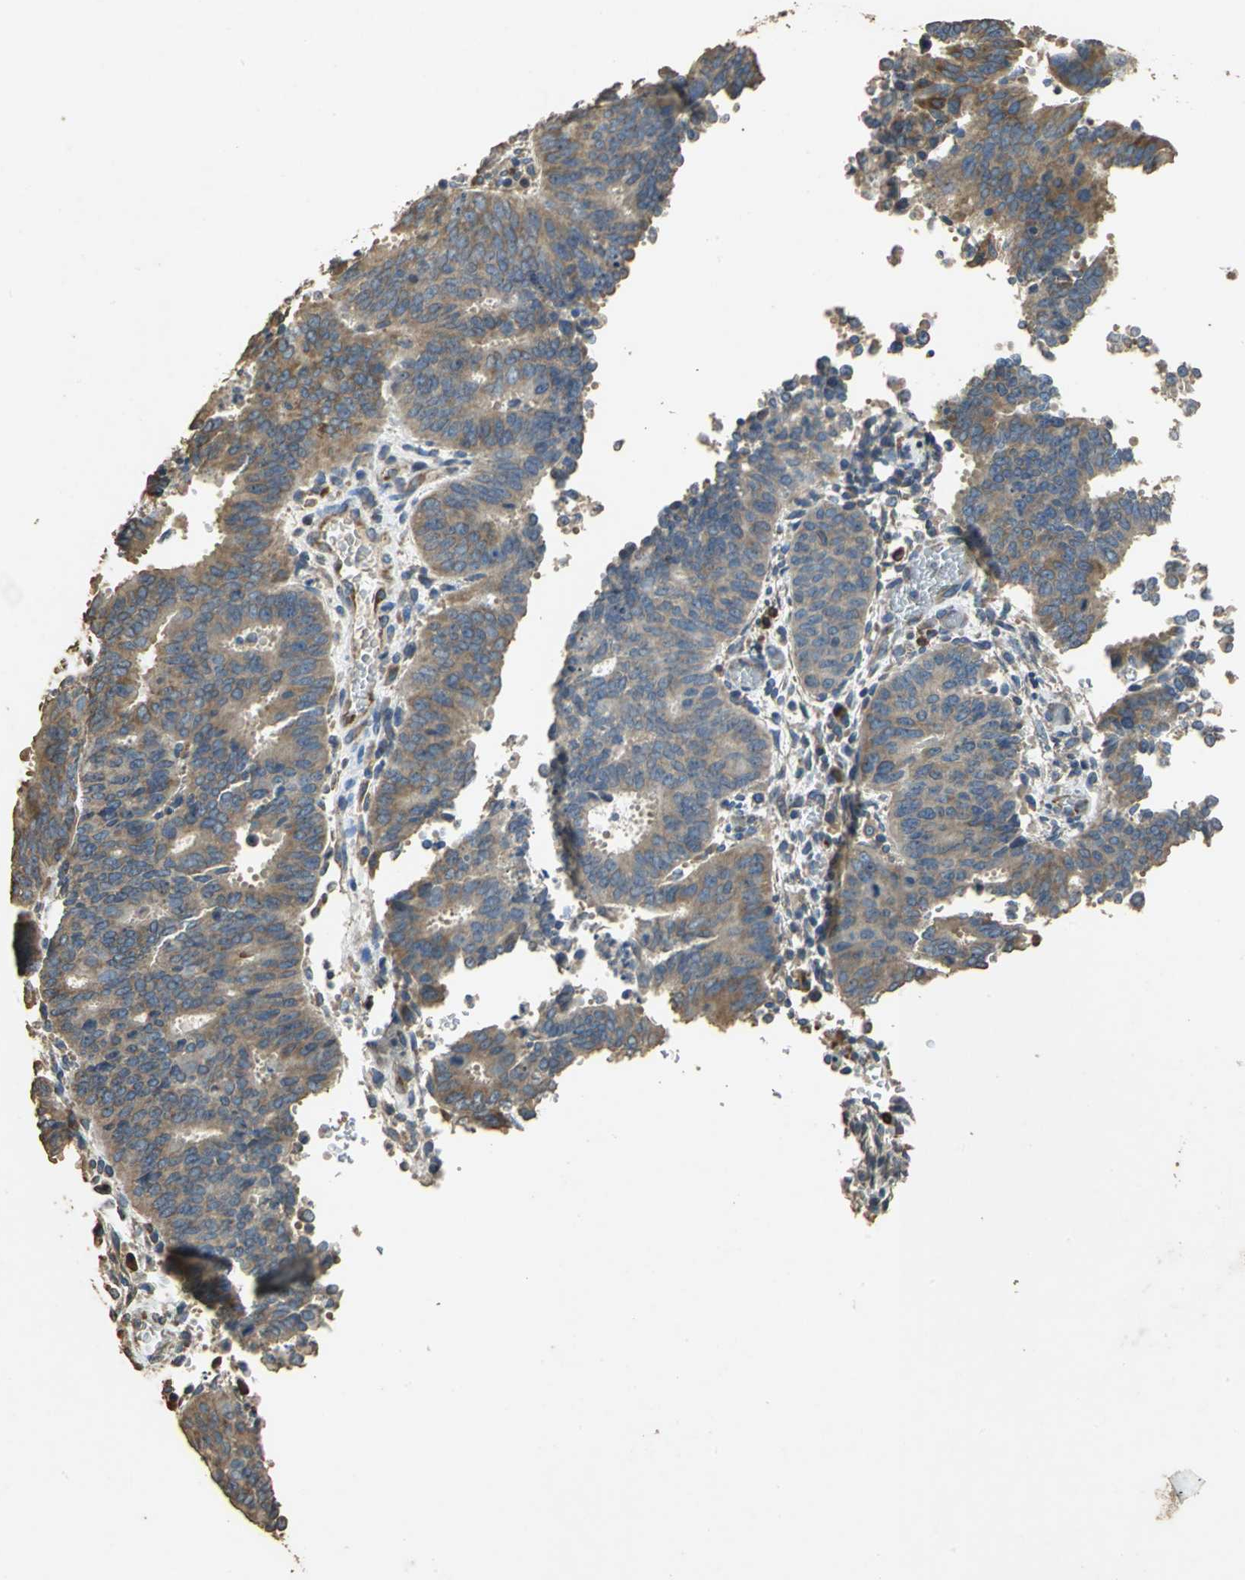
{"staining": {"intensity": "moderate", "quantity": ">75%", "location": "cytoplasmic/membranous"}, "tissue": "cervical cancer", "cell_type": "Tumor cells", "image_type": "cancer", "snomed": [{"axis": "morphology", "description": "Adenocarcinoma, NOS"}, {"axis": "topography", "description": "Cervix"}], "caption": "IHC of human cervical cancer (adenocarcinoma) reveals medium levels of moderate cytoplasmic/membranous staining in approximately >75% of tumor cells.", "gene": "ACSL4", "patient": {"sex": "female", "age": 44}}